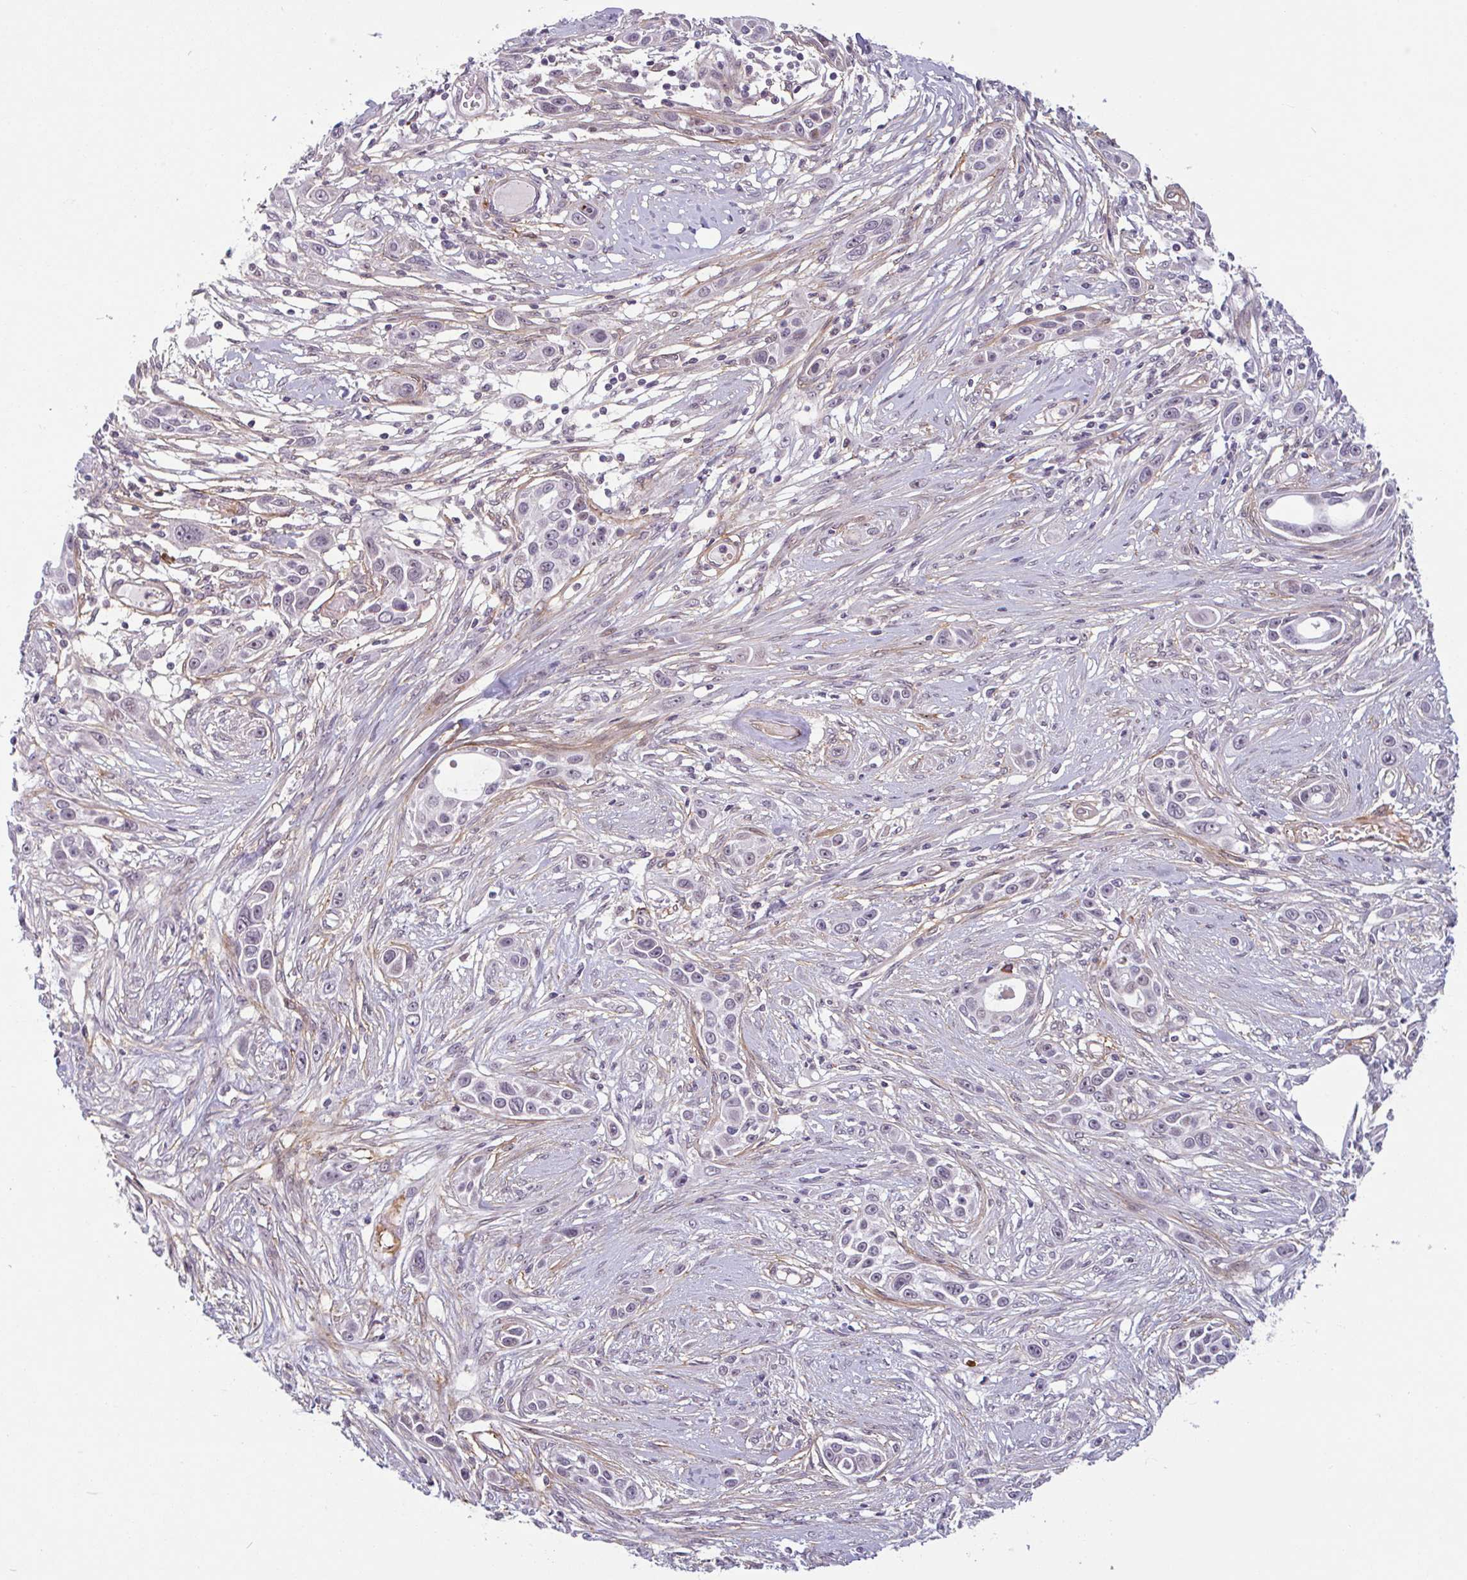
{"staining": {"intensity": "negative", "quantity": "none", "location": "none"}, "tissue": "skin cancer", "cell_type": "Tumor cells", "image_type": "cancer", "snomed": [{"axis": "morphology", "description": "Squamous cell carcinoma, NOS"}, {"axis": "topography", "description": "Skin"}], "caption": "A high-resolution photomicrograph shows IHC staining of skin squamous cell carcinoma, which exhibits no significant positivity in tumor cells.", "gene": "TMEM119", "patient": {"sex": "female", "age": 69}}